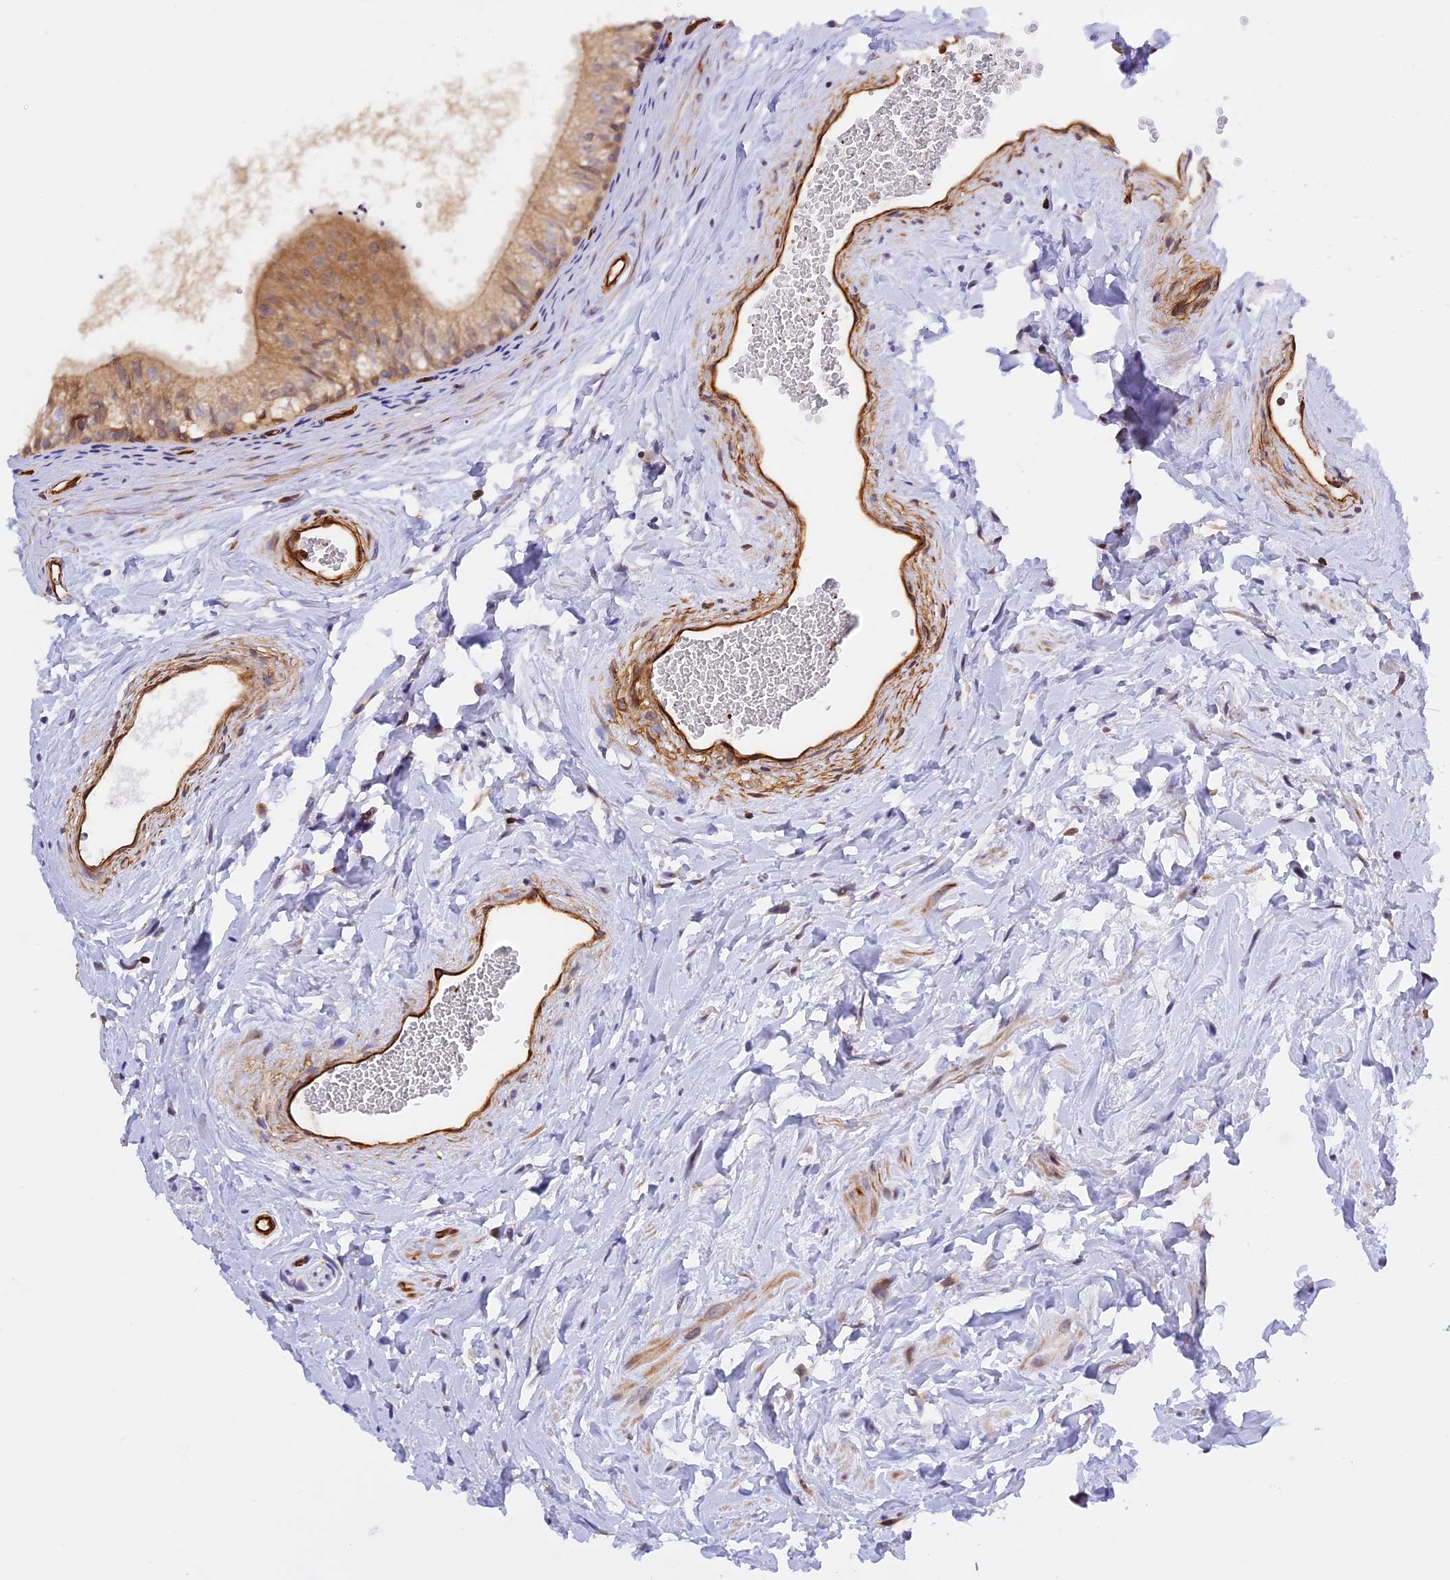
{"staining": {"intensity": "moderate", "quantity": ">75%", "location": "cytoplasmic/membranous"}, "tissue": "epididymis", "cell_type": "Glandular cells", "image_type": "normal", "snomed": [{"axis": "morphology", "description": "Normal tissue, NOS"}, {"axis": "topography", "description": "Epididymis"}], "caption": "Epididymis stained with IHC shows moderate cytoplasmic/membranous staining in approximately >75% of glandular cells.", "gene": "C5orf22", "patient": {"sex": "male", "age": 56}}